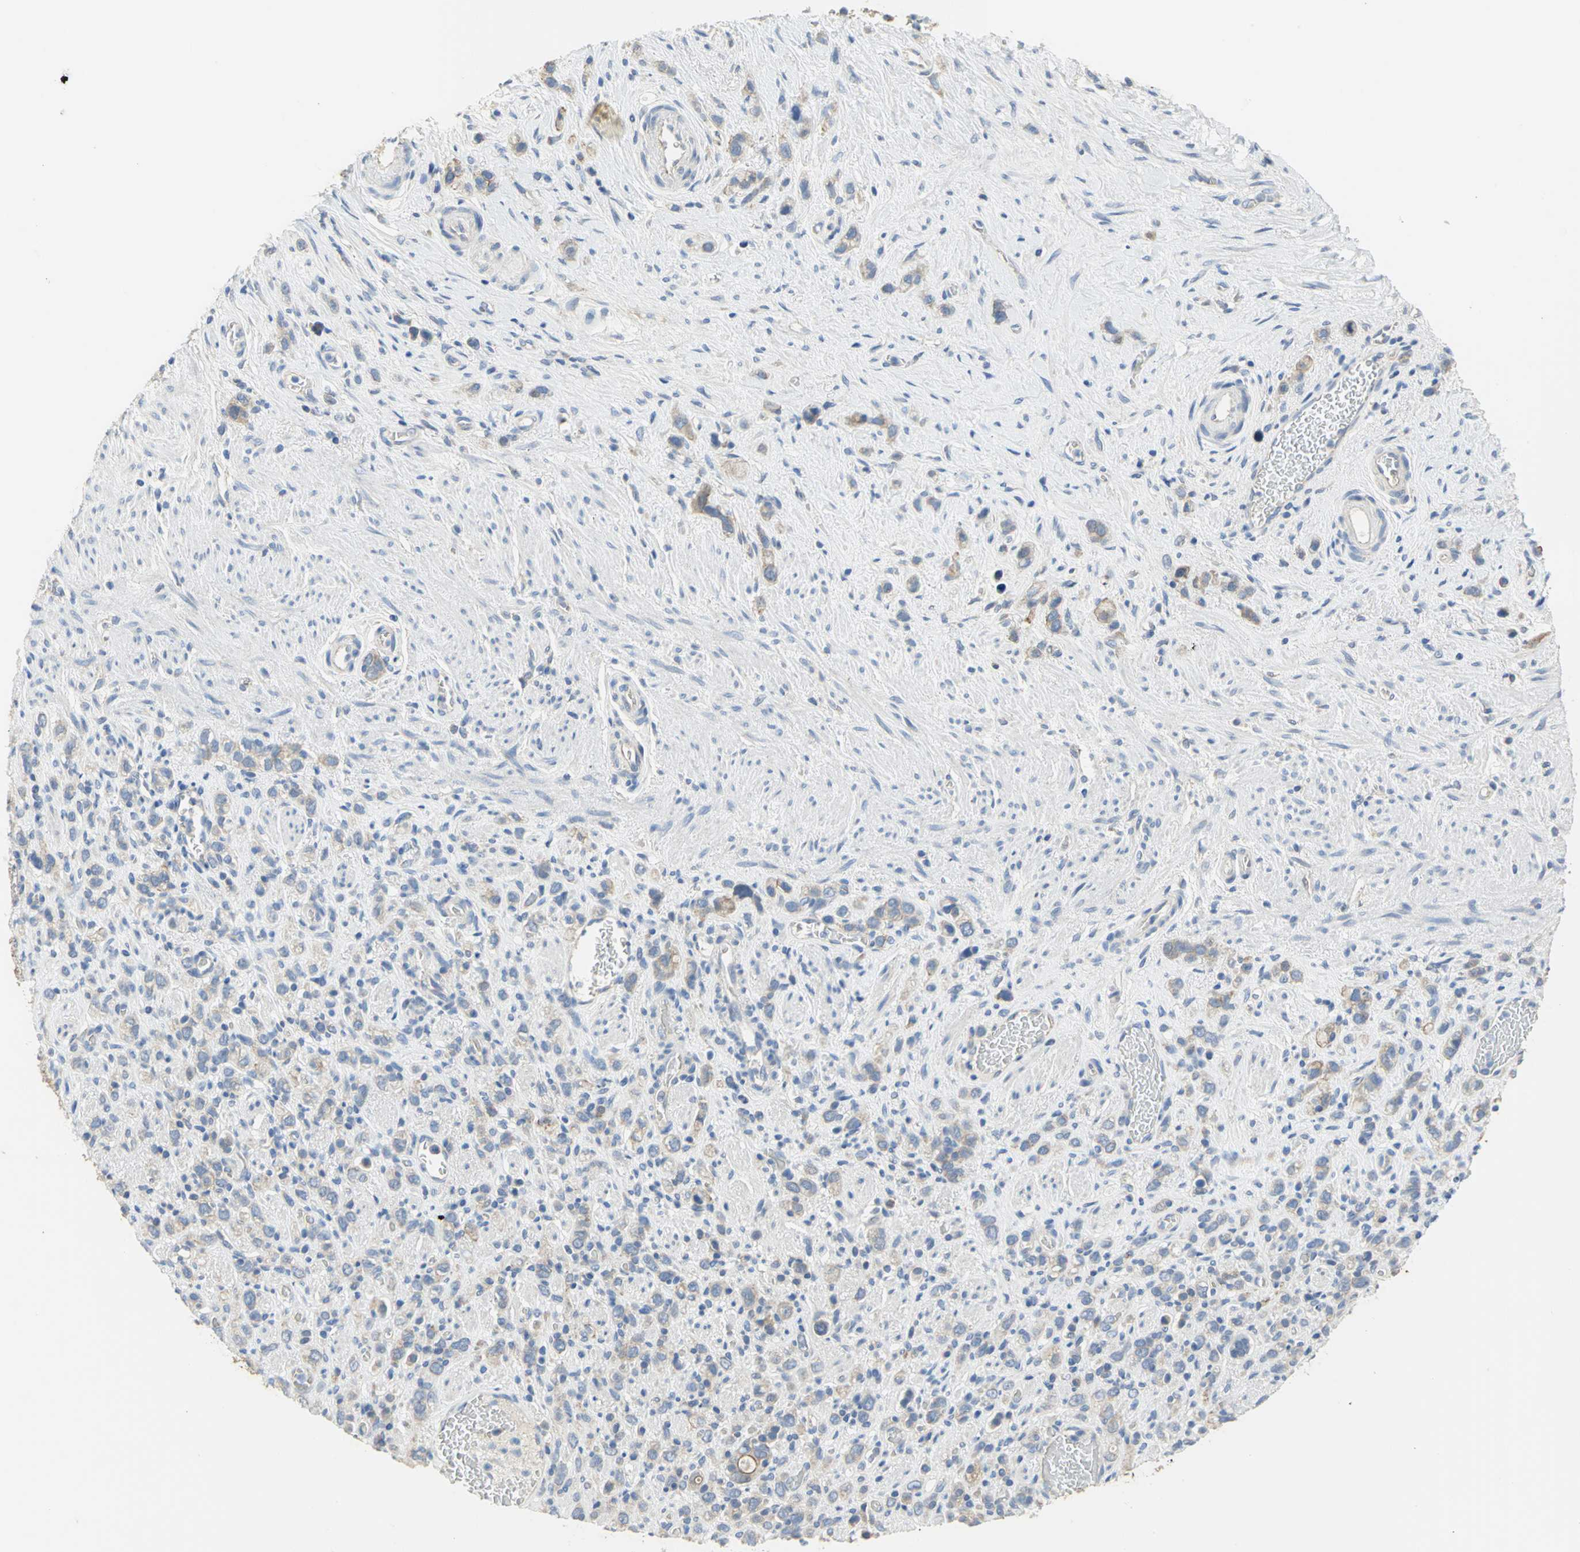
{"staining": {"intensity": "weak", "quantity": ">75%", "location": "cytoplasmic/membranous"}, "tissue": "stomach cancer", "cell_type": "Tumor cells", "image_type": "cancer", "snomed": [{"axis": "morphology", "description": "Normal tissue, NOS"}, {"axis": "morphology", "description": "Adenocarcinoma, NOS"}, {"axis": "morphology", "description": "Adenocarcinoma, High grade"}, {"axis": "topography", "description": "Stomach, upper"}, {"axis": "topography", "description": "Stomach"}], "caption": "This photomicrograph reveals immunohistochemistry staining of stomach cancer (adenocarcinoma), with low weak cytoplasmic/membranous expression in about >75% of tumor cells.", "gene": "HTR1F", "patient": {"sex": "female", "age": 65}}